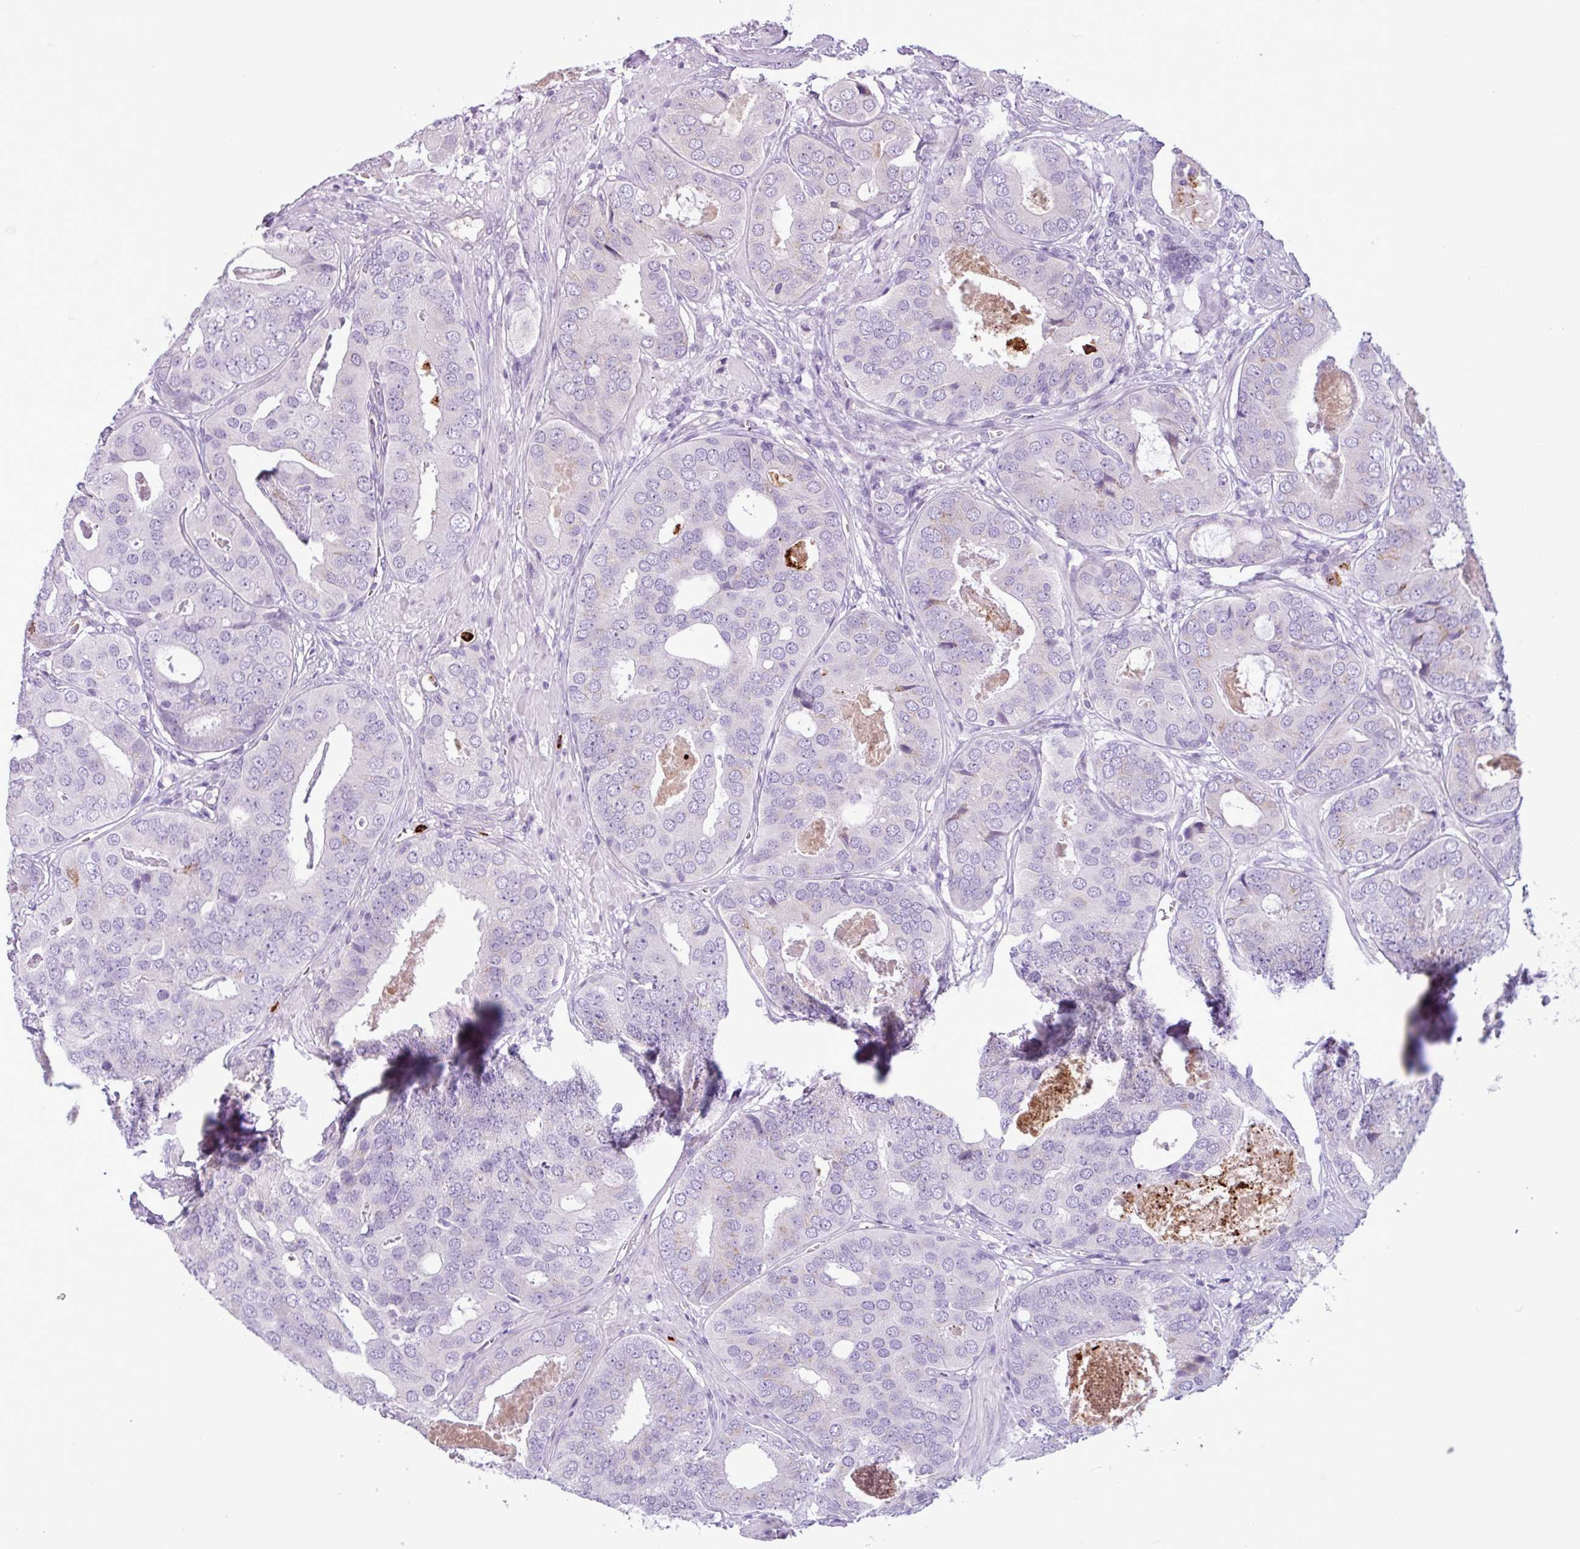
{"staining": {"intensity": "negative", "quantity": "none", "location": "none"}, "tissue": "prostate cancer", "cell_type": "Tumor cells", "image_type": "cancer", "snomed": [{"axis": "morphology", "description": "Adenocarcinoma, High grade"}, {"axis": "topography", "description": "Prostate"}], "caption": "An immunohistochemistry photomicrograph of prostate cancer is shown. There is no staining in tumor cells of prostate cancer.", "gene": "TMEM178A", "patient": {"sex": "male", "age": 71}}